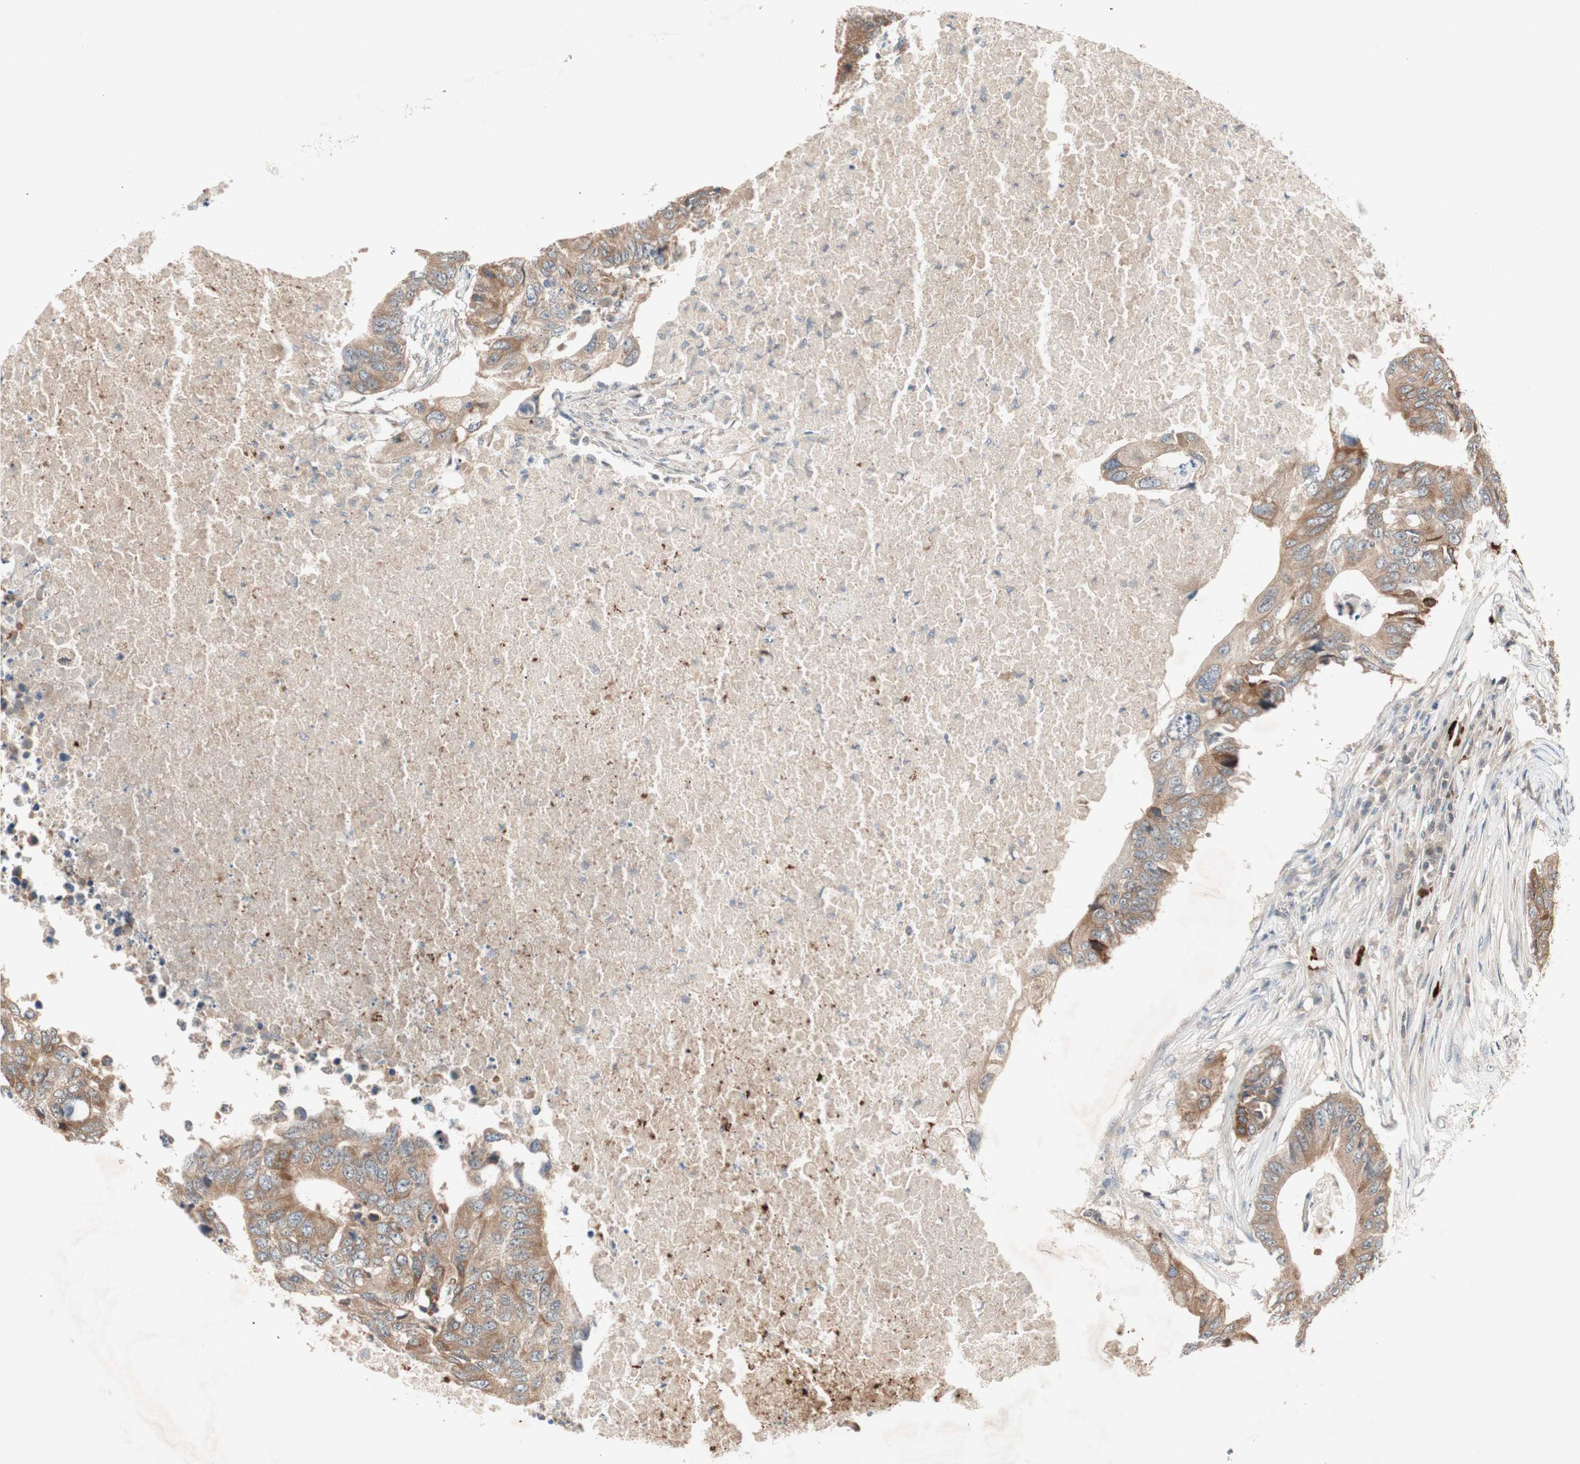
{"staining": {"intensity": "moderate", "quantity": ">75%", "location": "cytoplasmic/membranous"}, "tissue": "colorectal cancer", "cell_type": "Tumor cells", "image_type": "cancer", "snomed": [{"axis": "morphology", "description": "Adenocarcinoma, NOS"}, {"axis": "topography", "description": "Colon"}], "caption": "This histopathology image exhibits IHC staining of human colorectal cancer (adenocarcinoma), with medium moderate cytoplasmic/membranous staining in about >75% of tumor cells.", "gene": "PGBD1", "patient": {"sex": "male", "age": 71}}